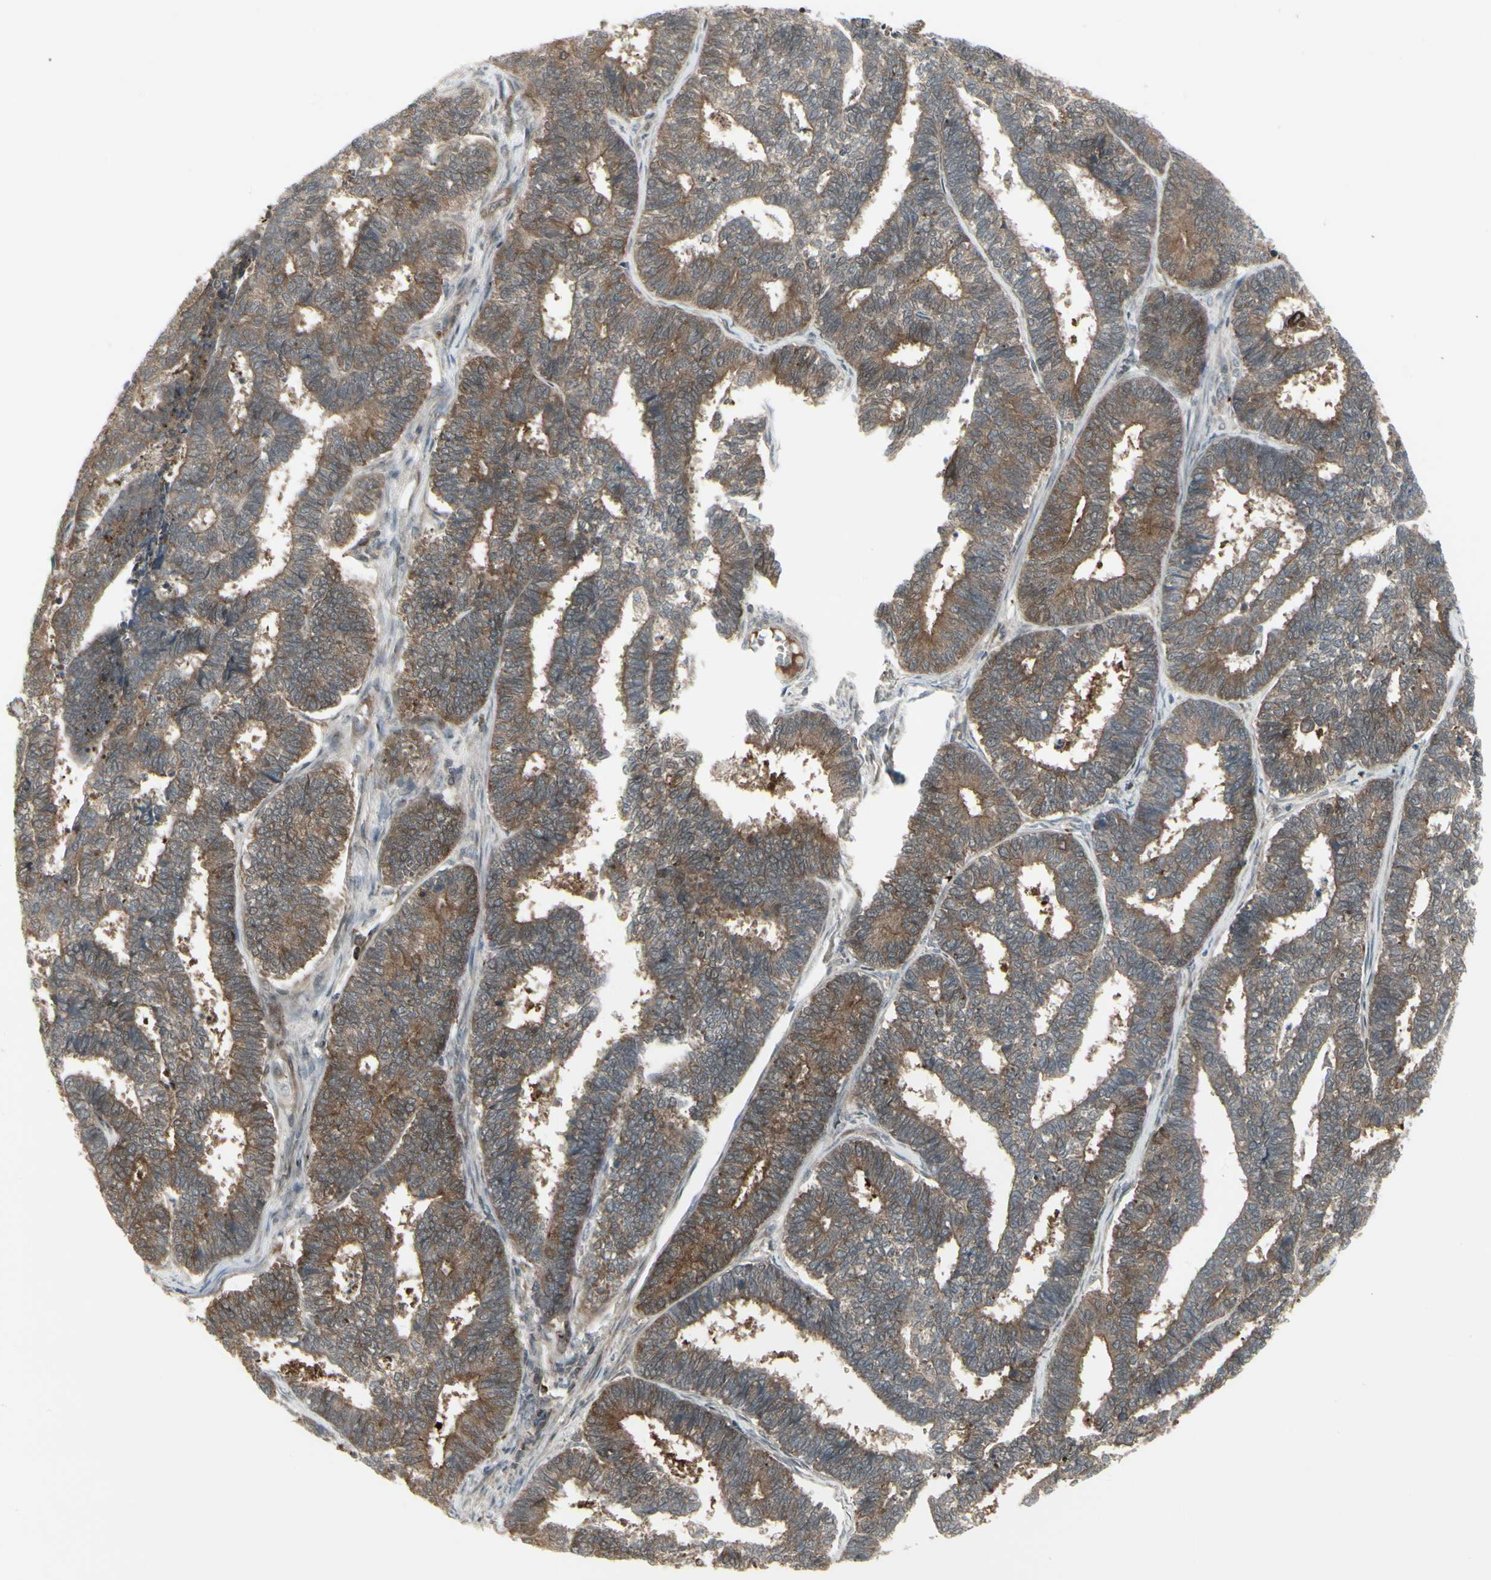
{"staining": {"intensity": "moderate", "quantity": ">75%", "location": "cytoplasmic/membranous"}, "tissue": "endometrial cancer", "cell_type": "Tumor cells", "image_type": "cancer", "snomed": [{"axis": "morphology", "description": "Adenocarcinoma, NOS"}, {"axis": "topography", "description": "Endometrium"}], "caption": "High-magnification brightfield microscopy of endometrial adenocarcinoma stained with DAB (3,3'-diaminobenzidine) (brown) and counterstained with hematoxylin (blue). tumor cells exhibit moderate cytoplasmic/membranous staining is appreciated in approximately>75% of cells.", "gene": "IGFBP6", "patient": {"sex": "female", "age": 70}}